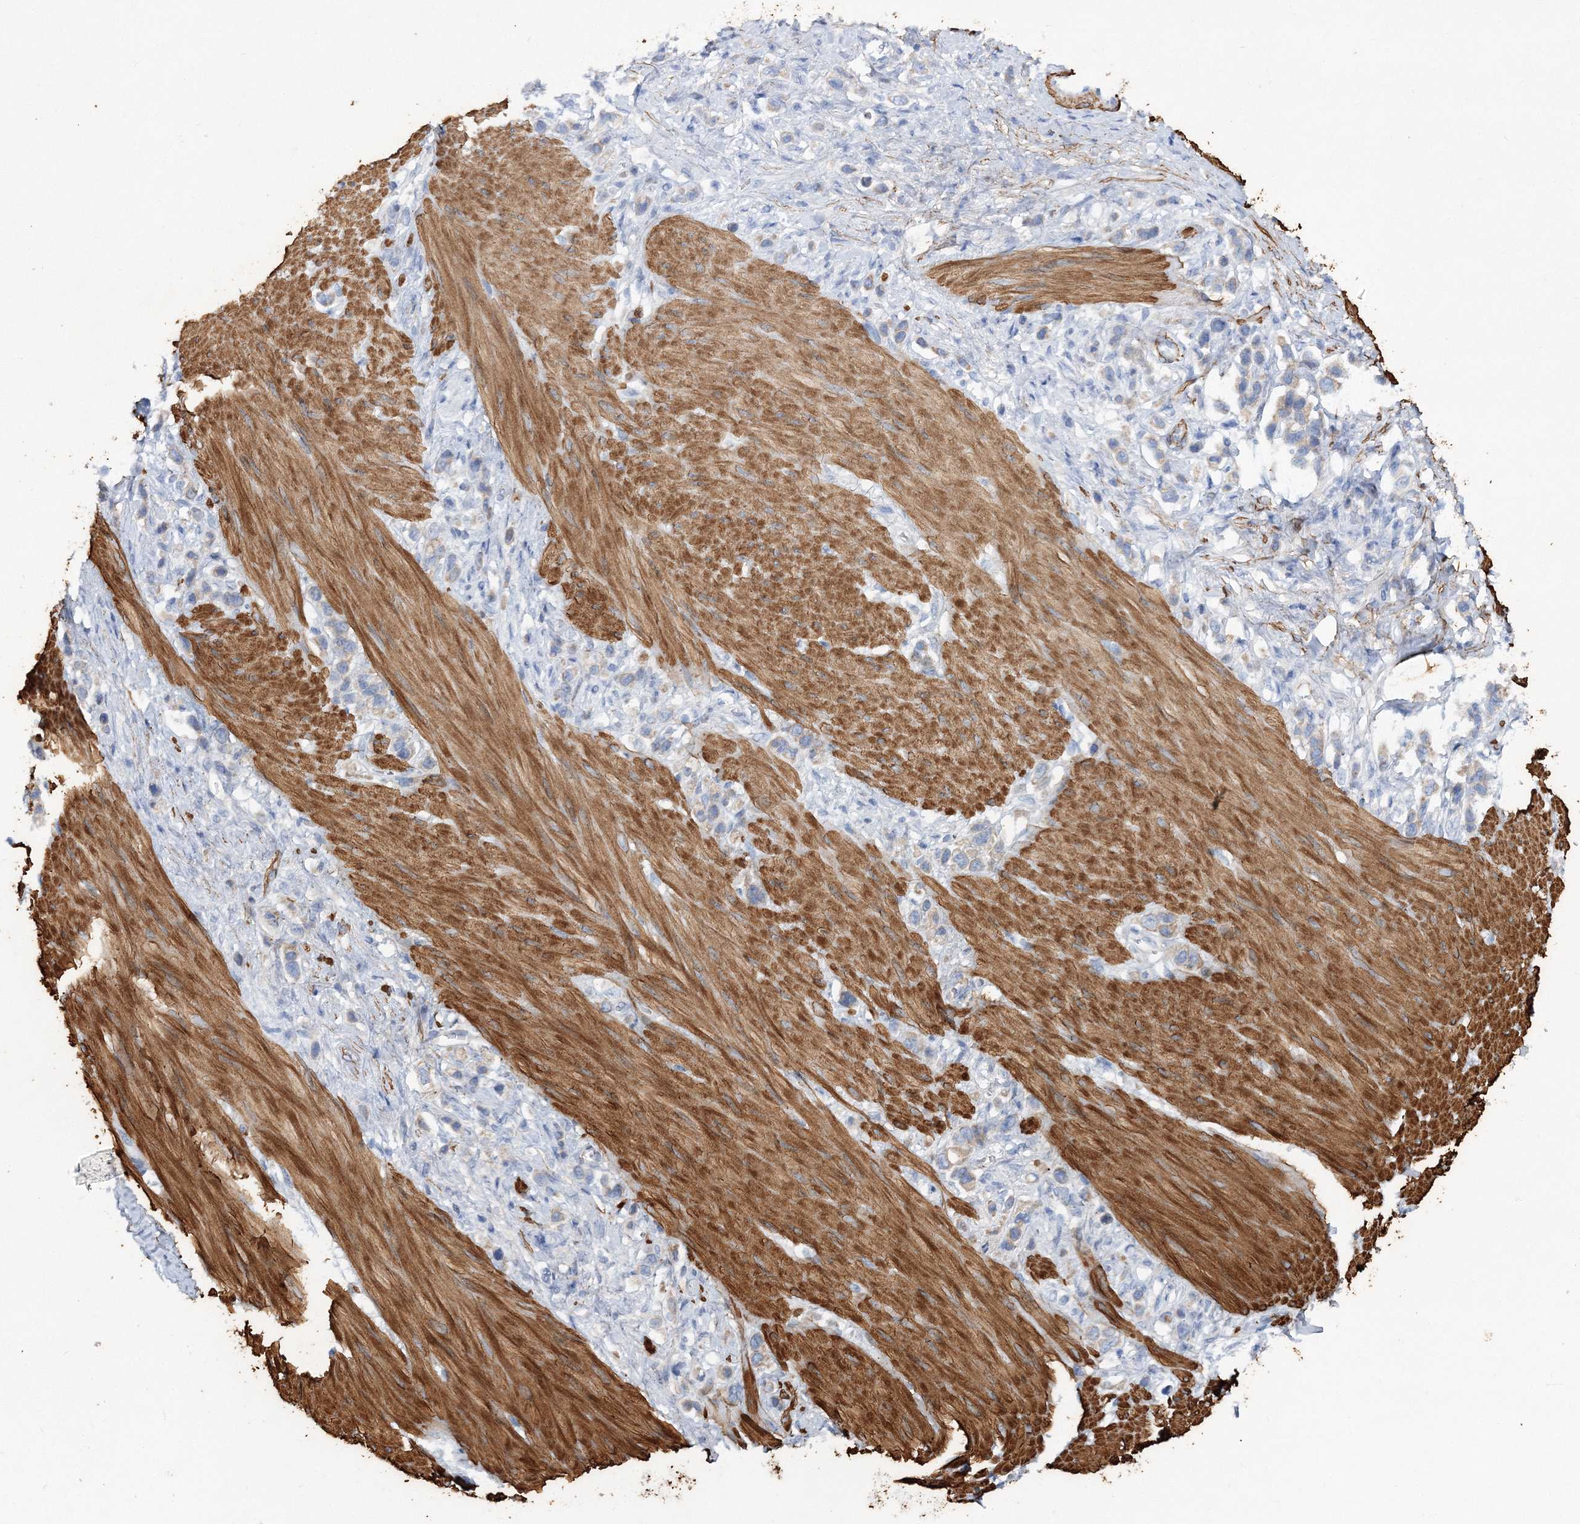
{"staining": {"intensity": "negative", "quantity": "none", "location": "none"}, "tissue": "stomach cancer", "cell_type": "Tumor cells", "image_type": "cancer", "snomed": [{"axis": "morphology", "description": "Adenocarcinoma, NOS"}, {"axis": "topography", "description": "Stomach"}], "caption": "An image of human stomach cancer is negative for staining in tumor cells.", "gene": "RTN2", "patient": {"sex": "female", "age": 65}}